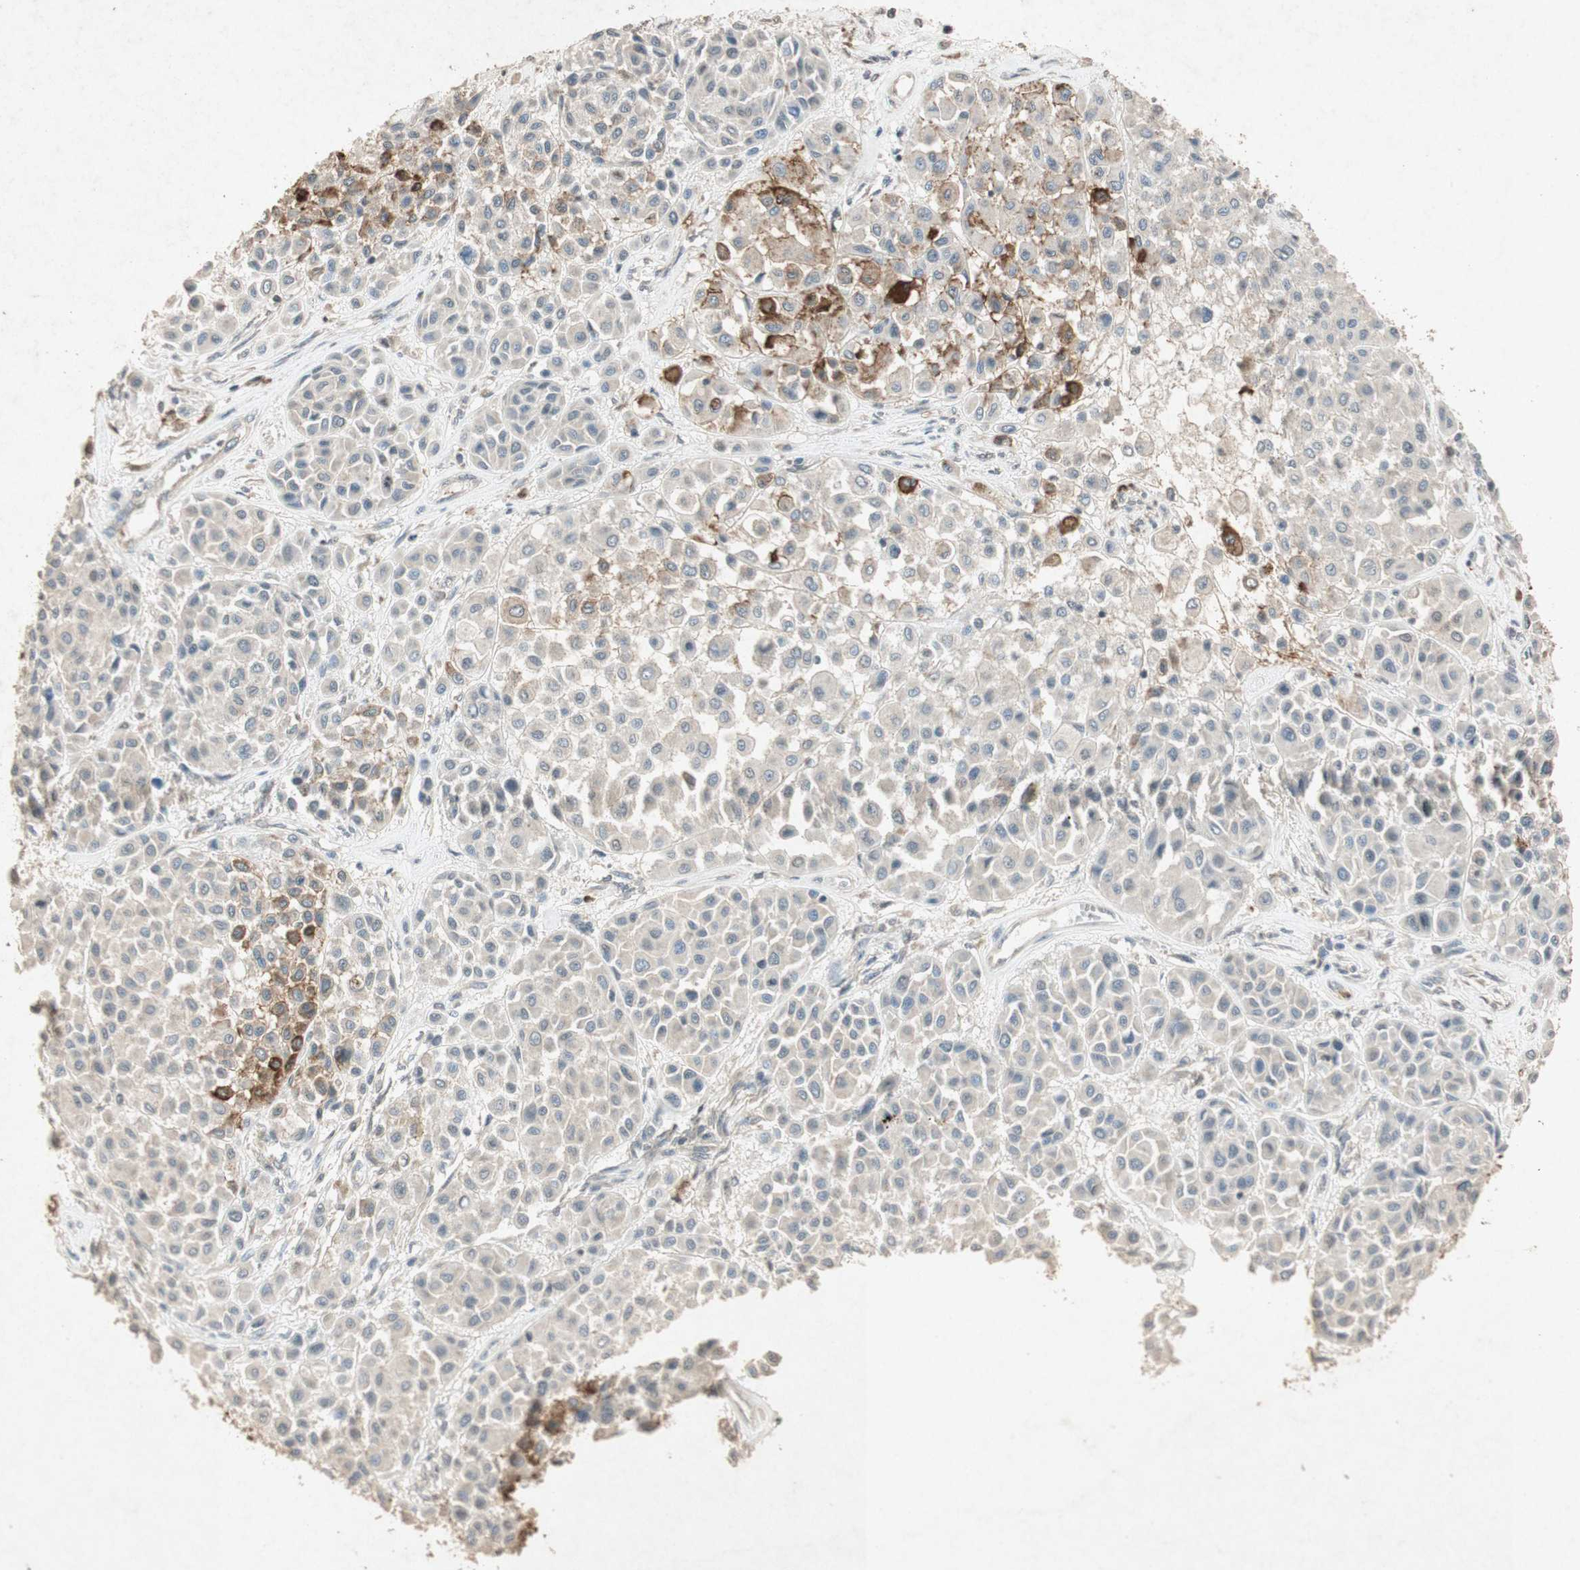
{"staining": {"intensity": "weak", "quantity": ">75%", "location": "cytoplasmic/membranous,nuclear"}, "tissue": "melanoma", "cell_type": "Tumor cells", "image_type": "cancer", "snomed": [{"axis": "morphology", "description": "Malignant melanoma, Metastatic site"}, {"axis": "topography", "description": "Soft tissue"}], "caption": "Protein staining exhibits weak cytoplasmic/membranous and nuclear expression in approximately >75% of tumor cells in melanoma.", "gene": "MSRB1", "patient": {"sex": "male", "age": 41}}